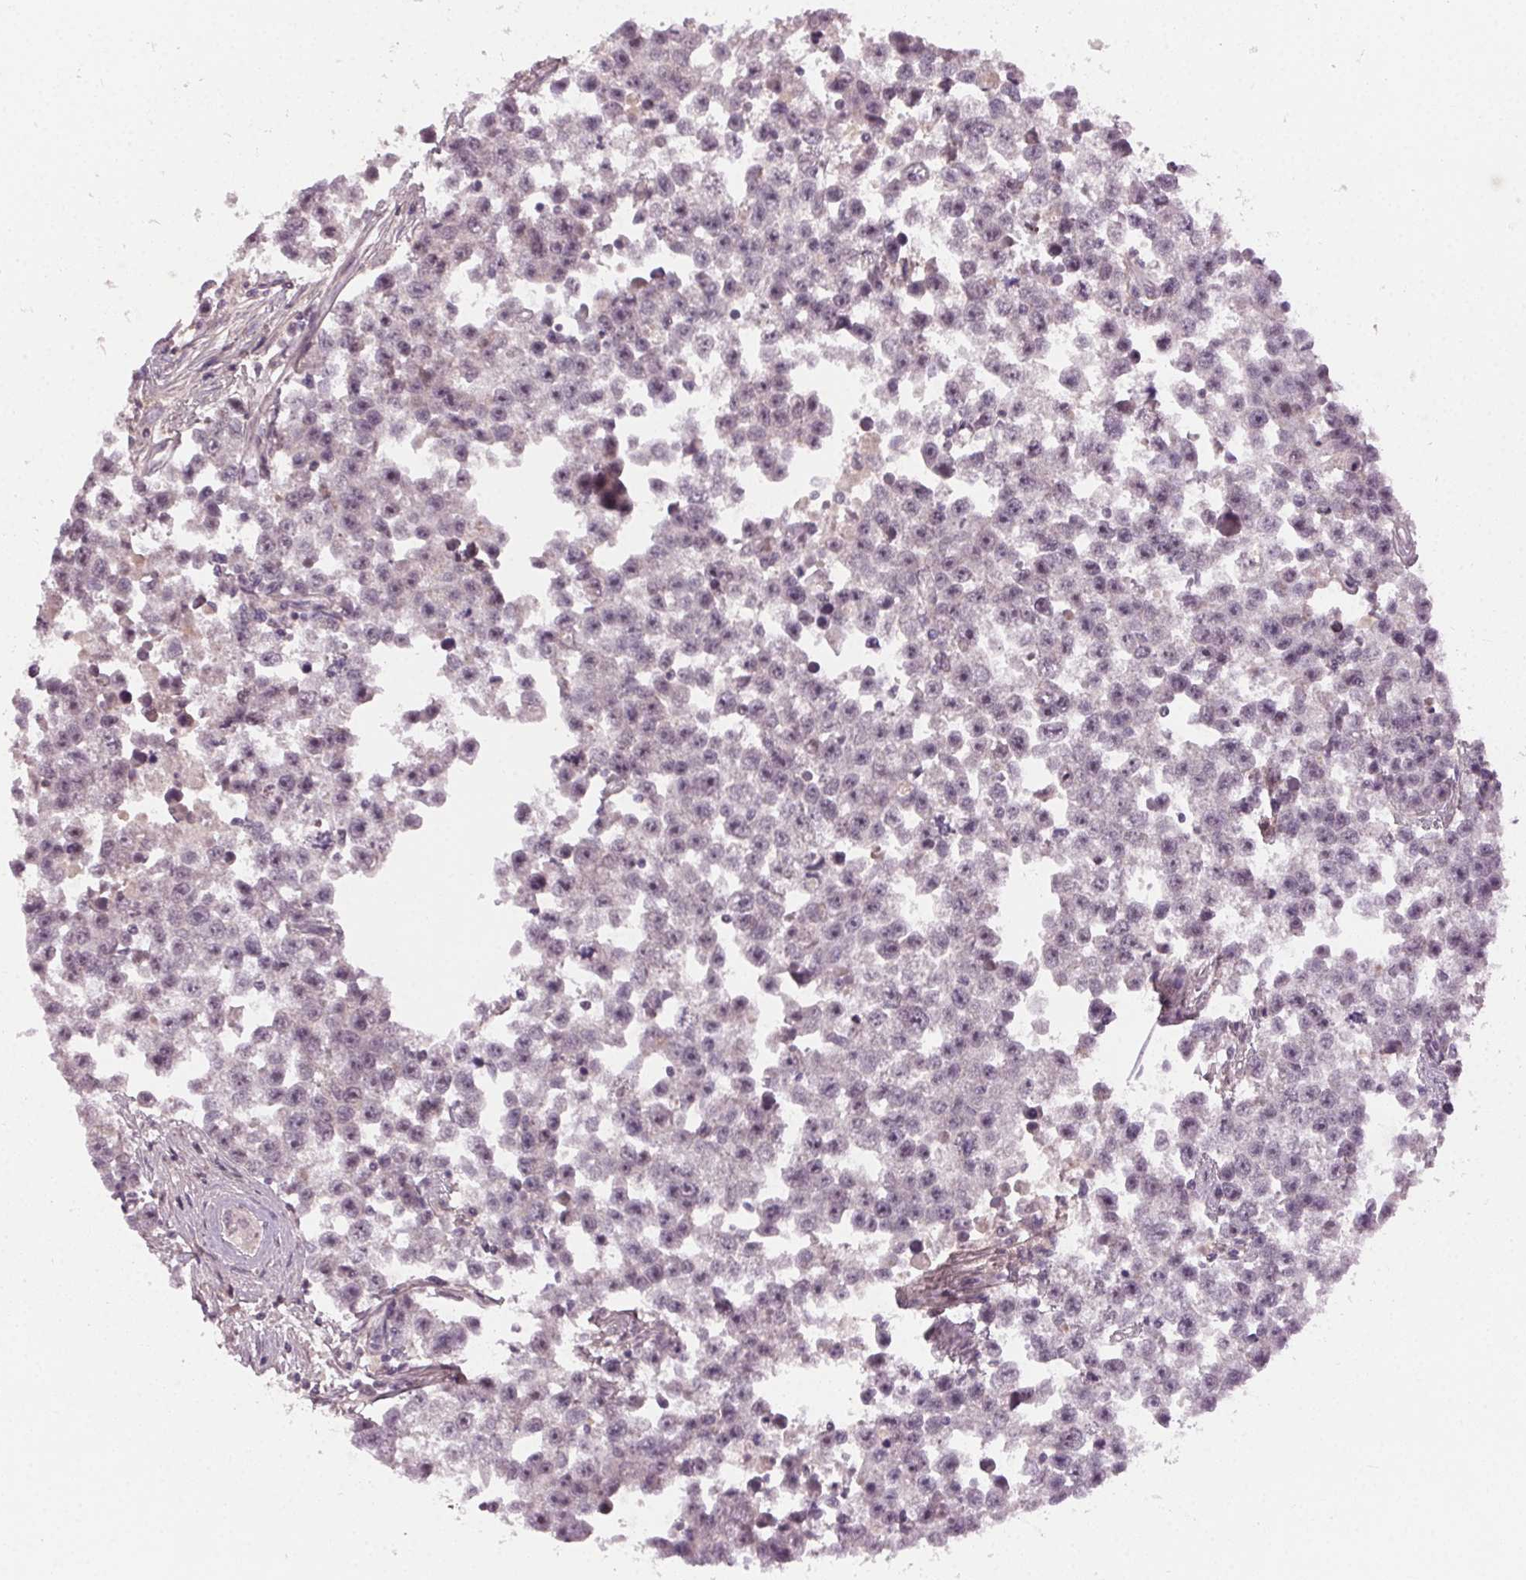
{"staining": {"intensity": "negative", "quantity": "none", "location": "none"}, "tissue": "testis cancer", "cell_type": "Tumor cells", "image_type": "cancer", "snomed": [{"axis": "morphology", "description": "Seminoma, NOS"}, {"axis": "topography", "description": "Testis"}], "caption": "Tumor cells are negative for protein expression in human testis seminoma.", "gene": "TUB", "patient": {"sex": "male", "age": 26}}